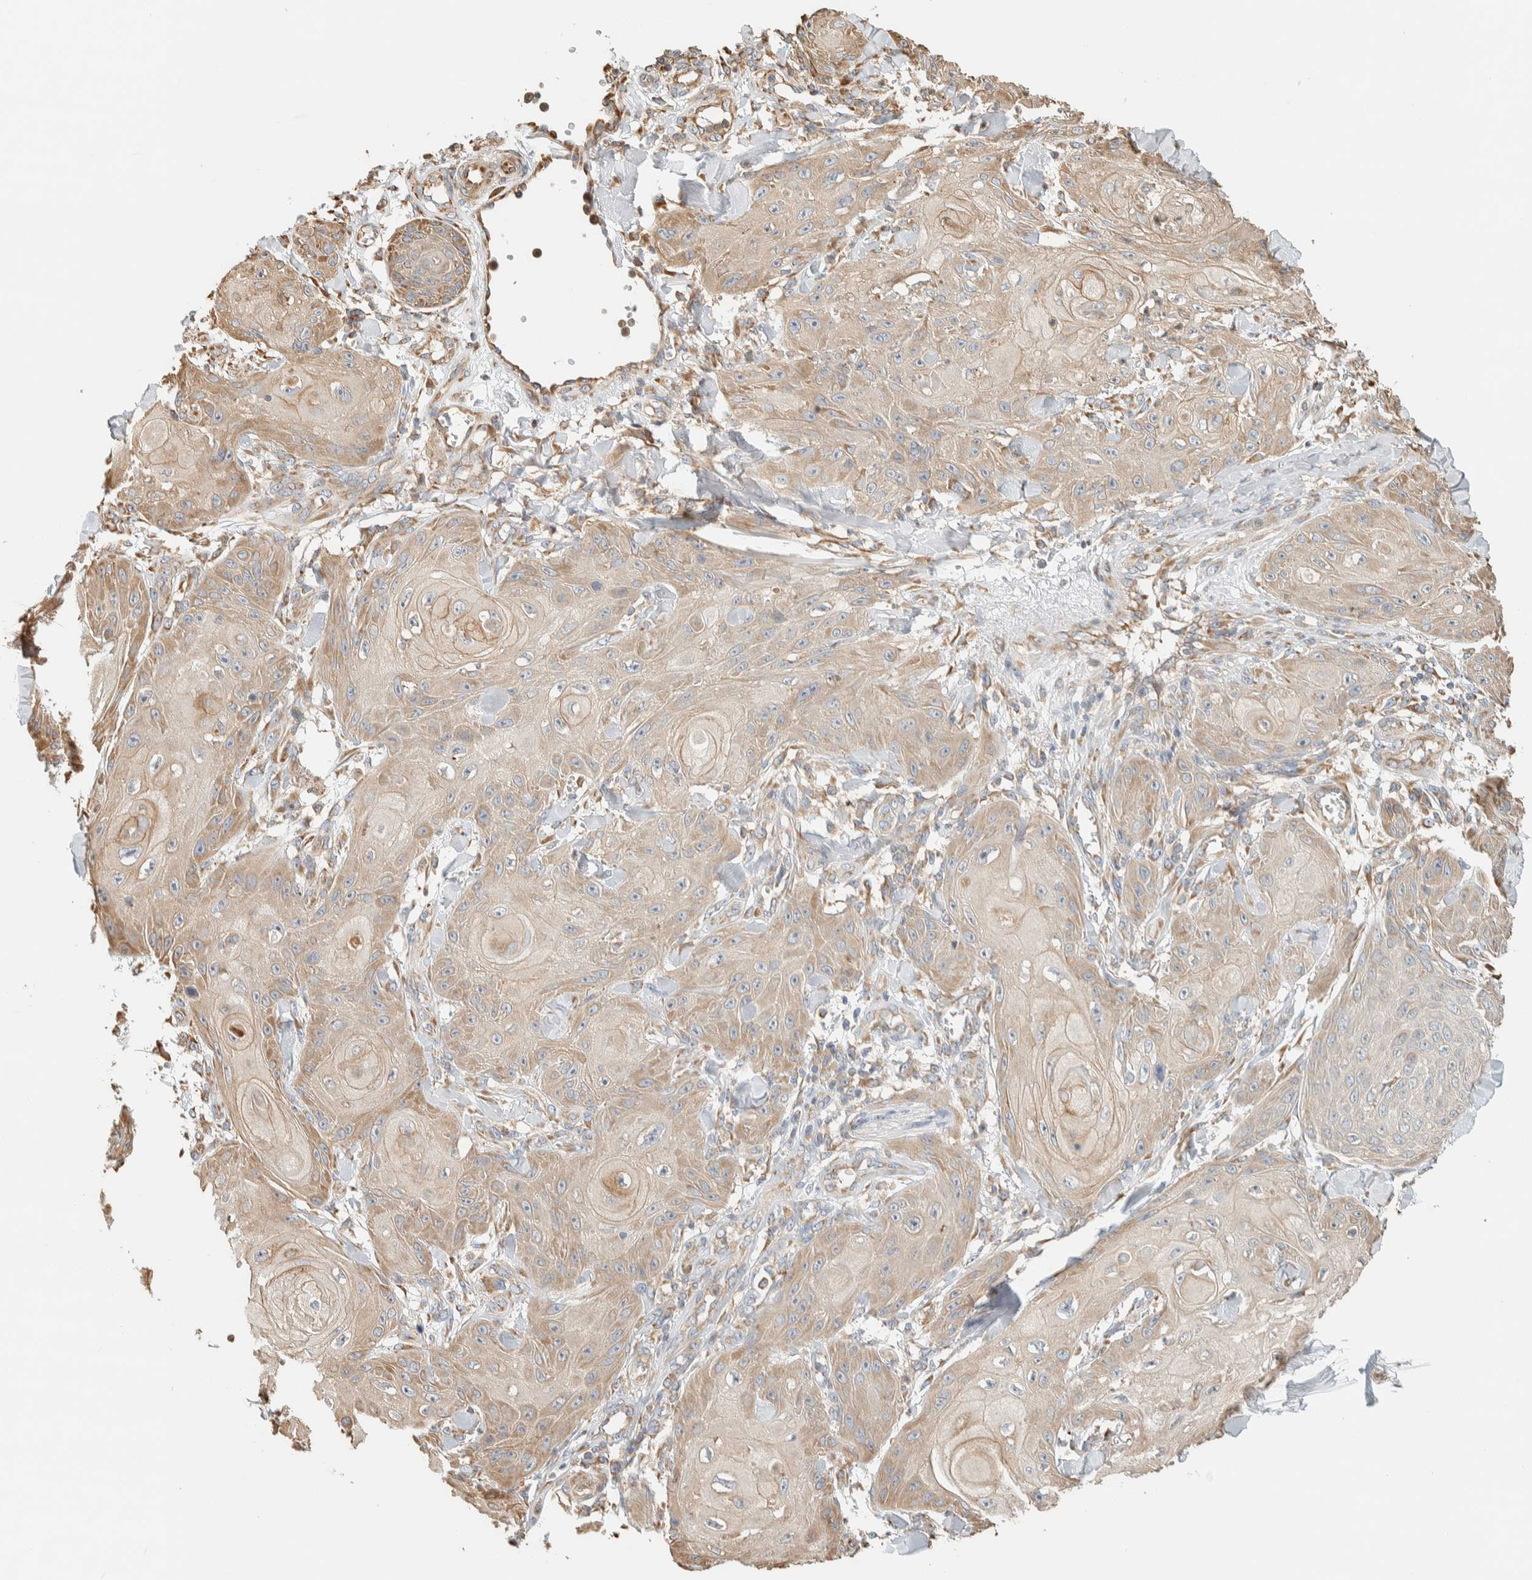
{"staining": {"intensity": "weak", "quantity": "25%-75%", "location": "cytoplasmic/membranous"}, "tissue": "skin cancer", "cell_type": "Tumor cells", "image_type": "cancer", "snomed": [{"axis": "morphology", "description": "Squamous cell carcinoma, NOS"}, {"axis": "topography", "description": "Skin"}], "caption": "Immunohistochemistry photomicrograph of neoplastic tissue: human squamous cell carcinoma (skin) stained using IHC exhibits low levels of weak protein expression localized specifically in the cytoplasmic/membranous of tumor cells, appearing as a cytoplasmic/membranous brown color.", "gene": "RAB11FIP1", "patient": {"sex": "male", "age": 74}}